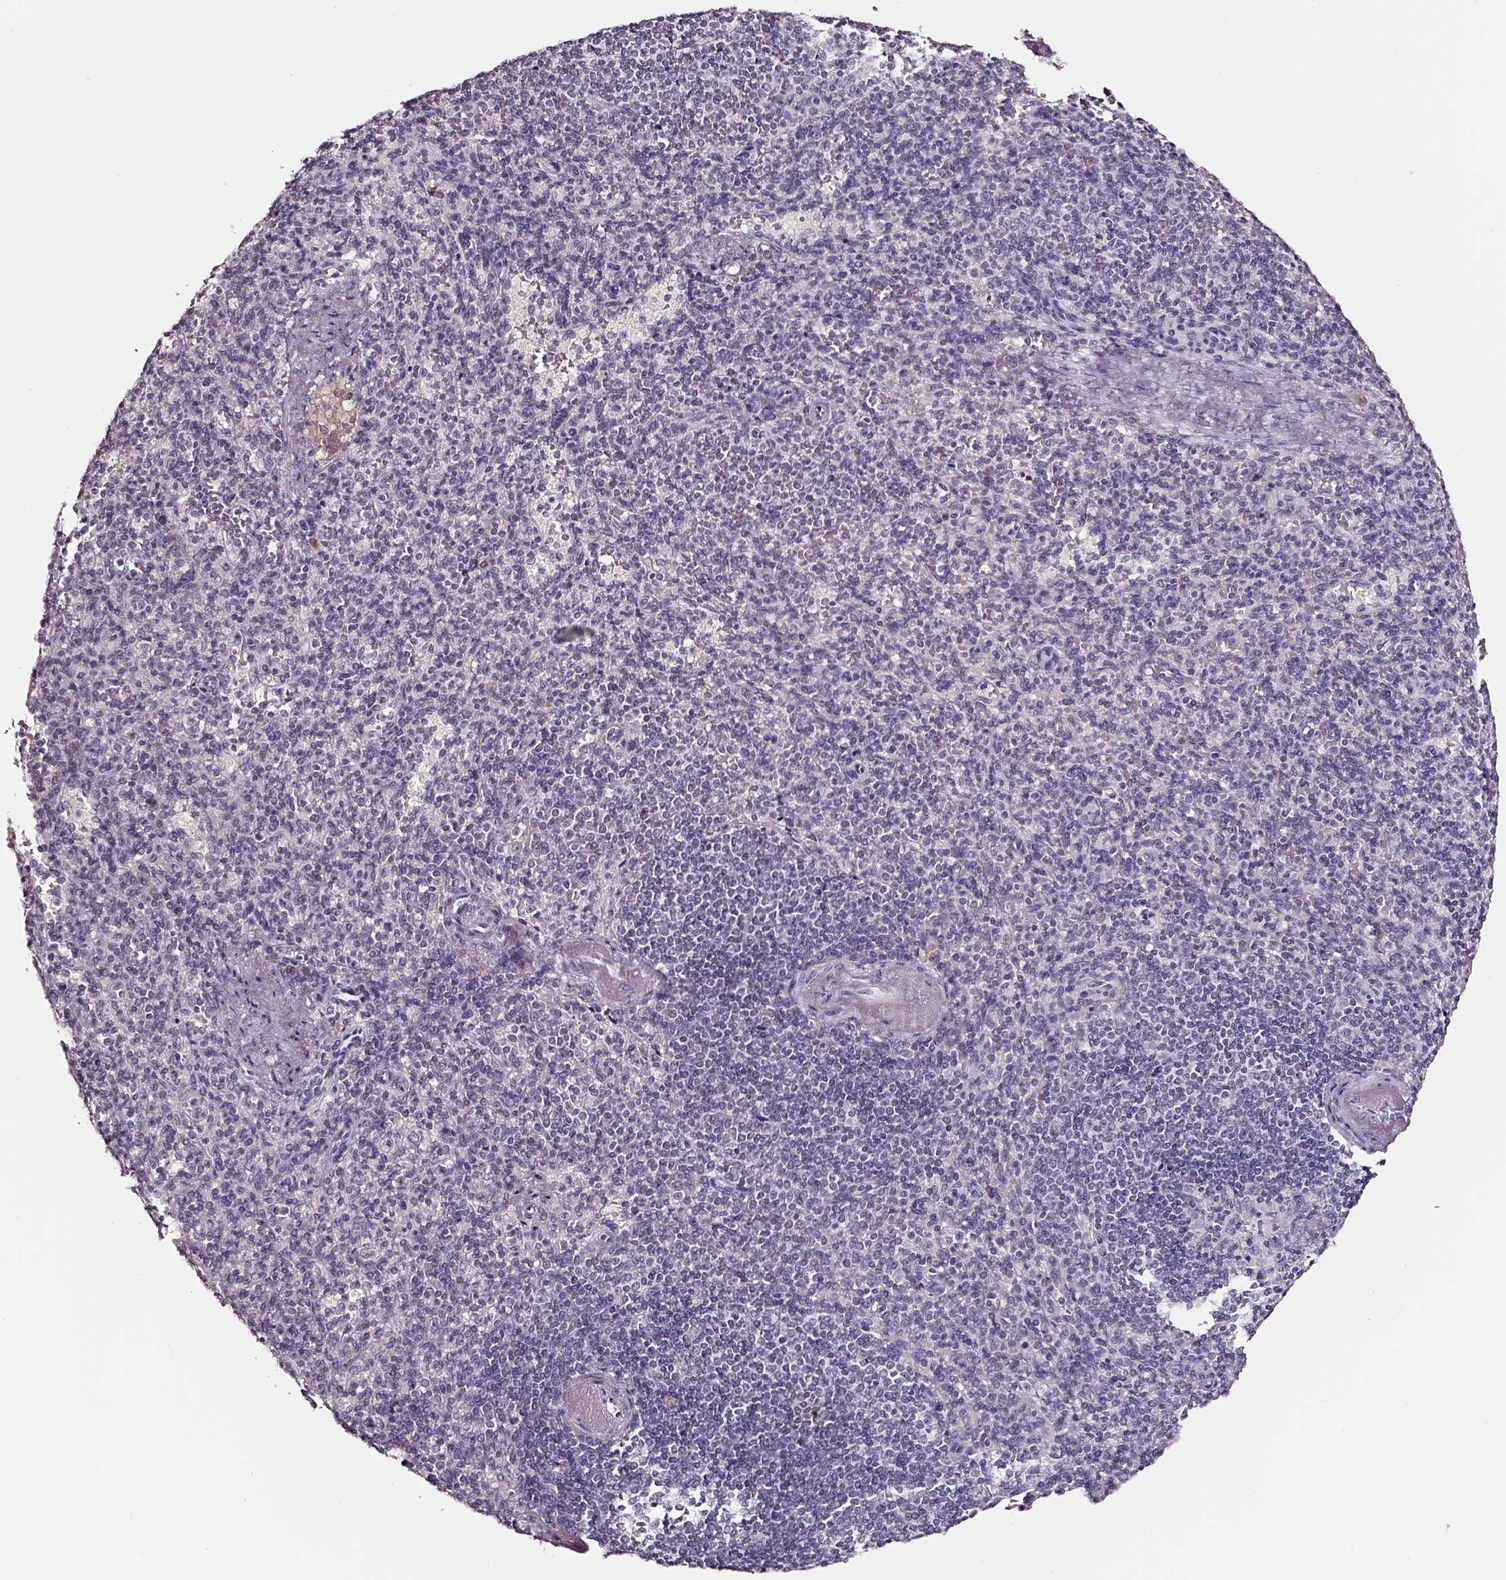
{"staining": {"intensity": "negative", "quantity": "none", "location": "none"}, "tissue": "spleen", "cell_type": "Cells in red pulp", "image_type": "normal", "snomed": [{"axis": "morphology", "description": "Normal tissue, NOS"}, {"axis": "topography", "description": "Spleen"}], "caption": "Spleen was stained to show a protein in brown. There is no significant expression in cells in red pulp. (Brightfield microscopy of DAB (3,3'-diaminobenzidine) immunohistochemistry (IHC) at high magnification).", "gene": "SMIM17", "patient": {"sex": "female", "age": 74}}